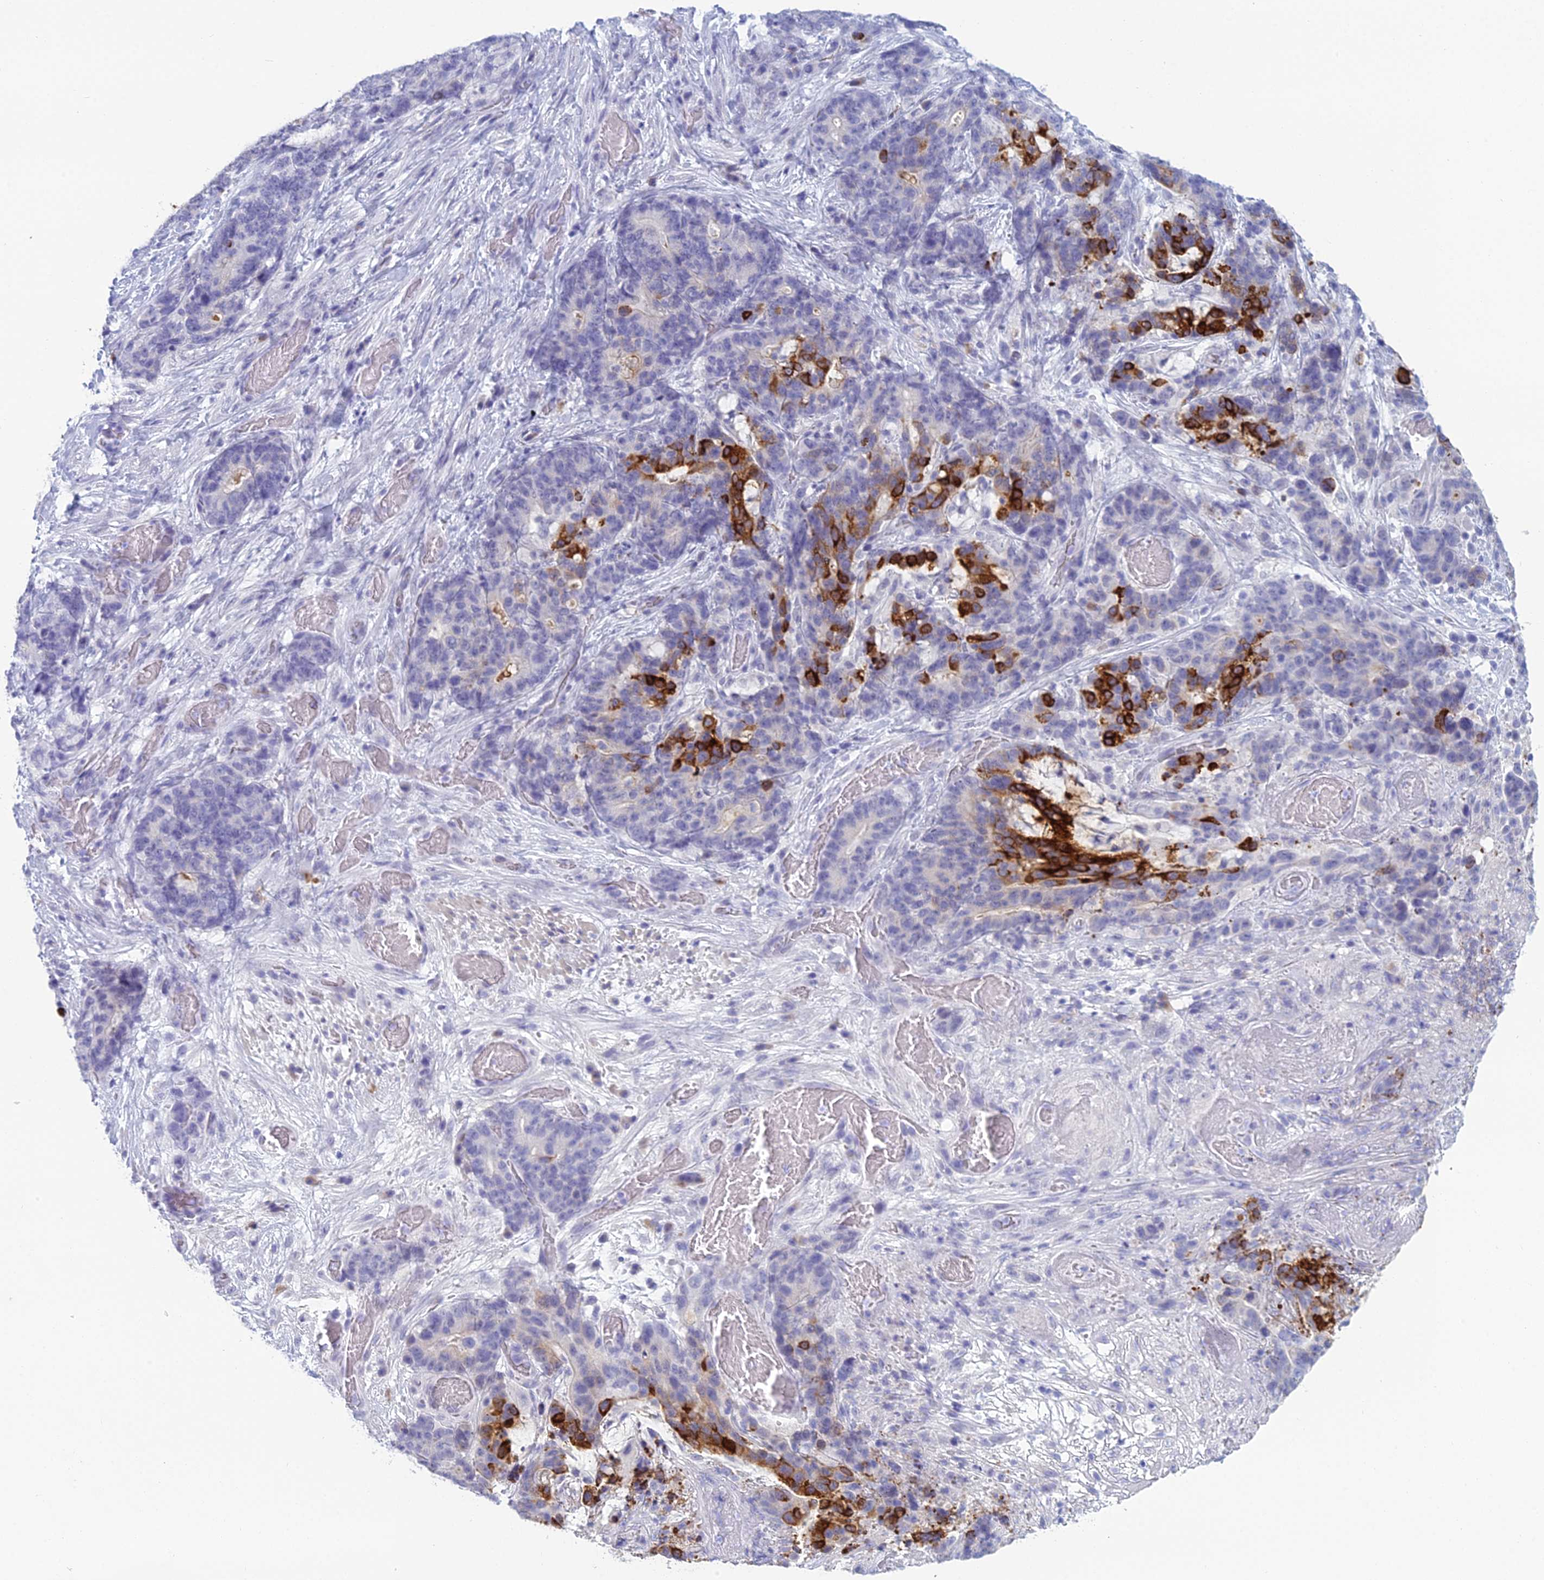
{"staining": {"intensity": "strong", "quantity": "<25%", "location": "cytoplasmic/membranous"}, "tissue": "stomach cancer", "cell_type": "Tumor cells", "image_type": "cancer", "snomed": [{"axis": "morphology", "description": "Normal tissue, NOS"}, {"axis": "morphology", "description": "Adenocarcinoma, NOS"}, {"axis": "topography", "description": "Stomach"}], "caption": "A histopathology image of human stomach cancer stained for a protein reveals strong cytoplasmic/membranous brown staining in tumor cells.", "gene": "MUC13", "patient": {"sex": "female", "age": 64}}